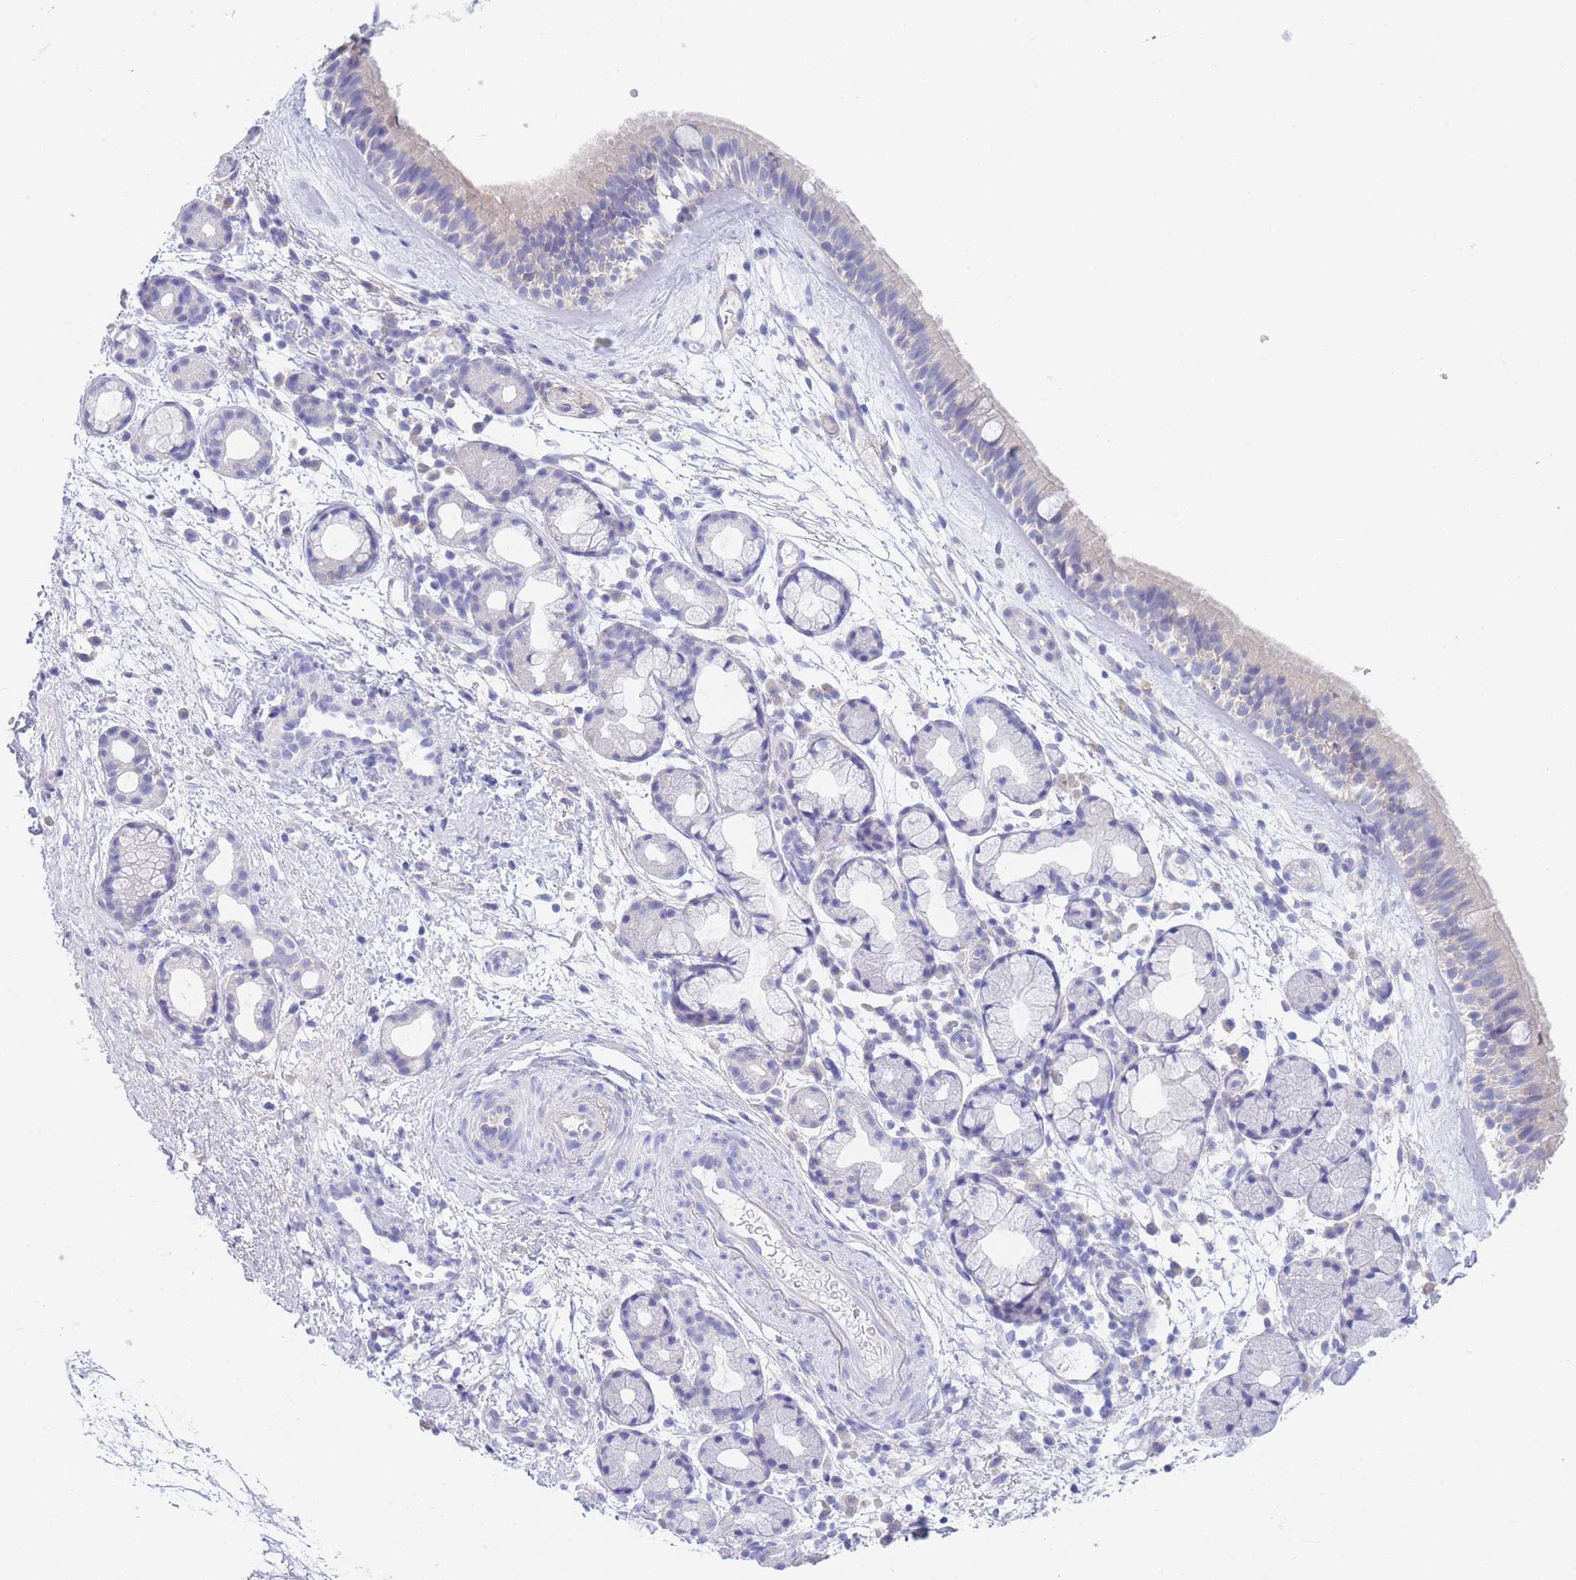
{"staining": {"intensity": "negative", "quantity": "none", "location": "none"}, "tissue": "nasopharynx", "cell_type": "Respiratory epithelial cells", "image_type": "normal", "snomed": [{"axis": "morphology", "description": "Normal tissue, NOS"}, {"axis": "topography", "description": "Nasopharynx"}], "caption": "The image demonstrates no significant expression in respiratory epithelial cells of nasopharynx. Brightfield microscopy of immunohistochemistry (IHC) stained with DAB (brown) and hematoxylin (blue), captured at high magnification.", "gene": "PCDHB3", "patient": {"sex": "male", "age": 64}}